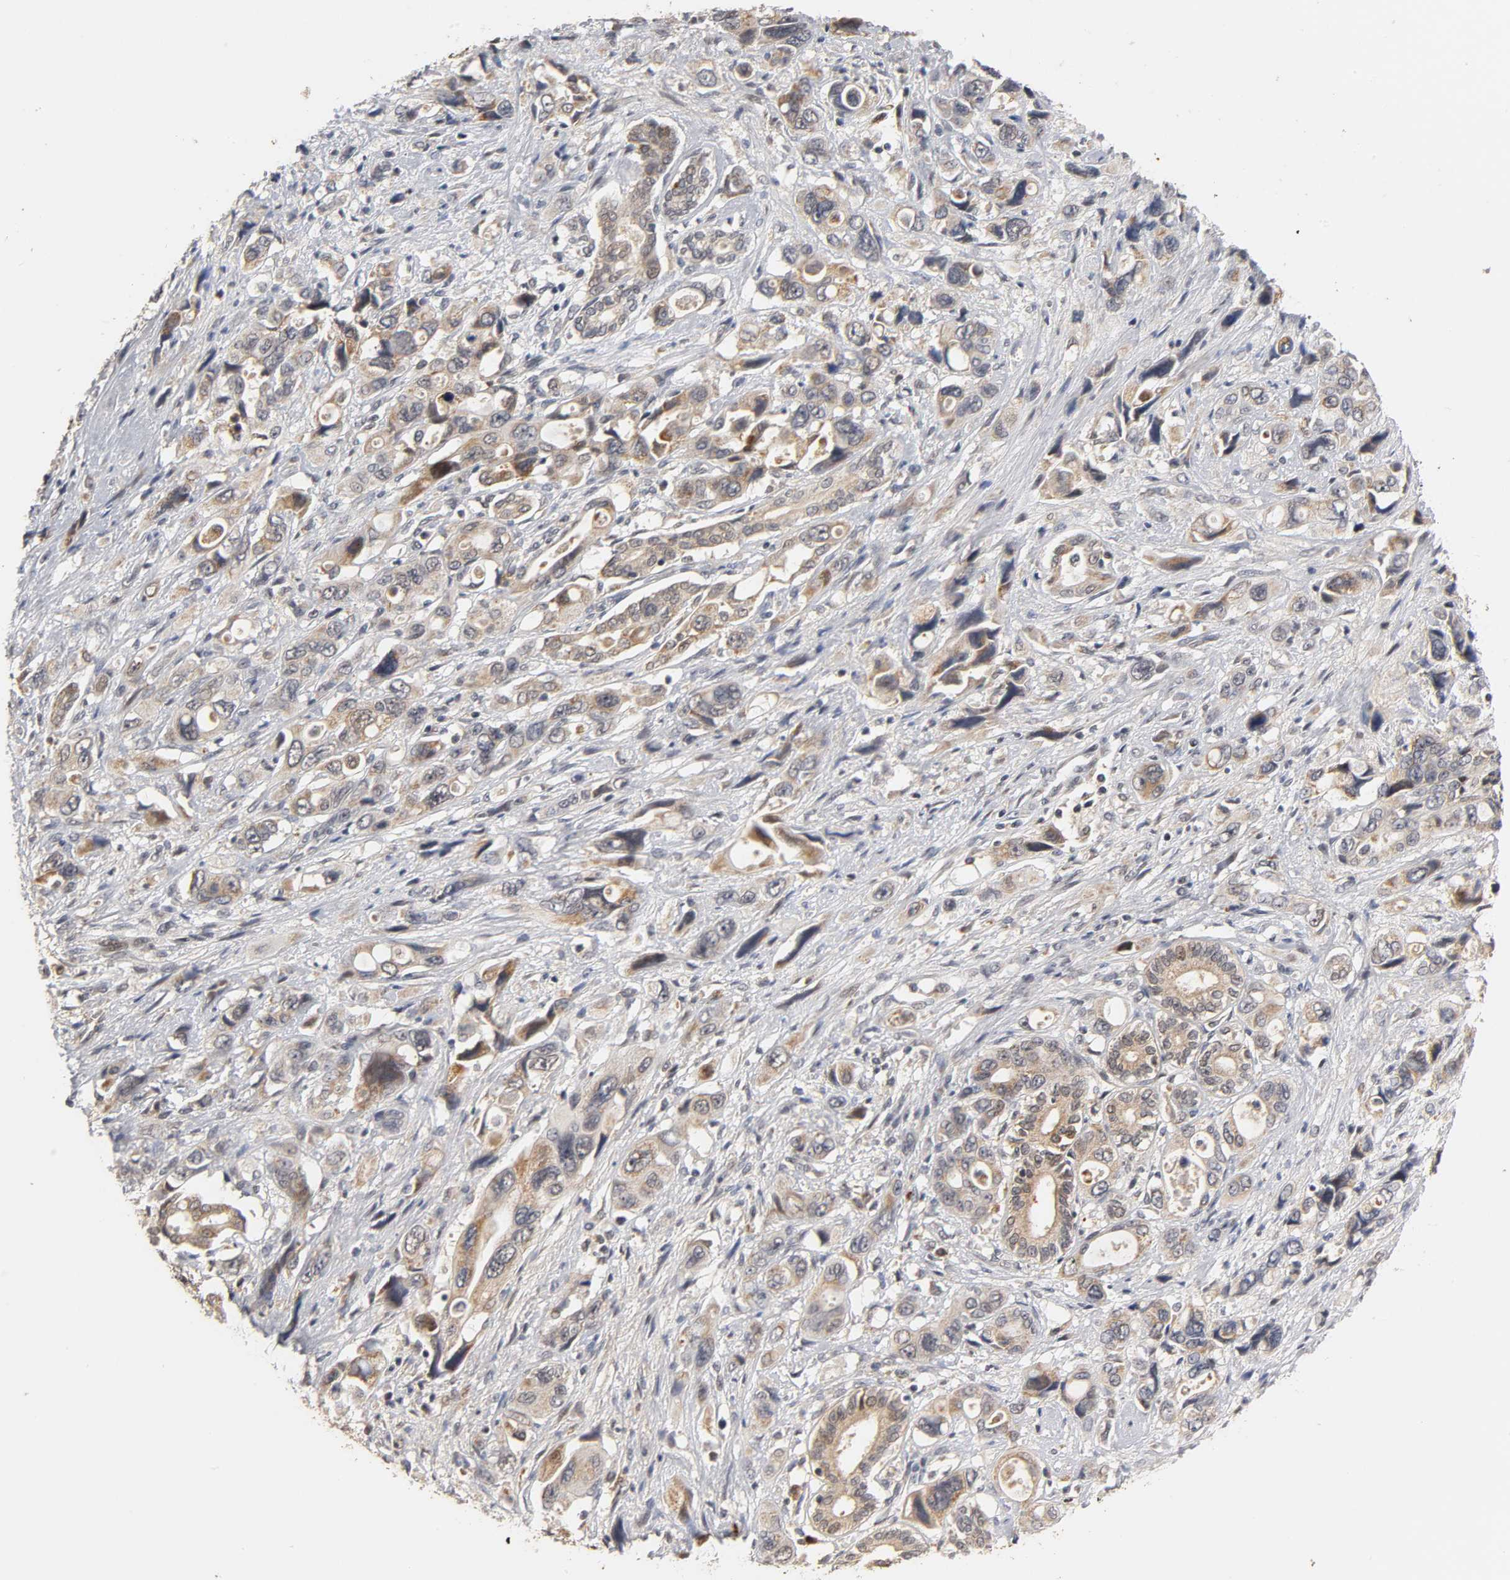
{"staining": {"intensity": "strong", "quantity": ">75%", "location": "cytoplasmic/membranous,nuclear"}, "tissue": "pancreatic cancer", "cell_type": "Tumor cells", "image_type": "cancer", "snomed": [{"axis": "morphology", "description": "Adenocarcinoma, NOS"}, {"axis": "topography", "description": "Pancreas"}], "caption": "Brown immunohistochemical staining in pancreatic adenocarcinoma shows strong cytoplasmic/membranous and nuclear expression in about >75% of tumor cells. (brown staining indicates protein expression, while blue staining denotes nuclei).", "gene": "GSTZ1", "patient": {"sex": "male", "age": 46}}